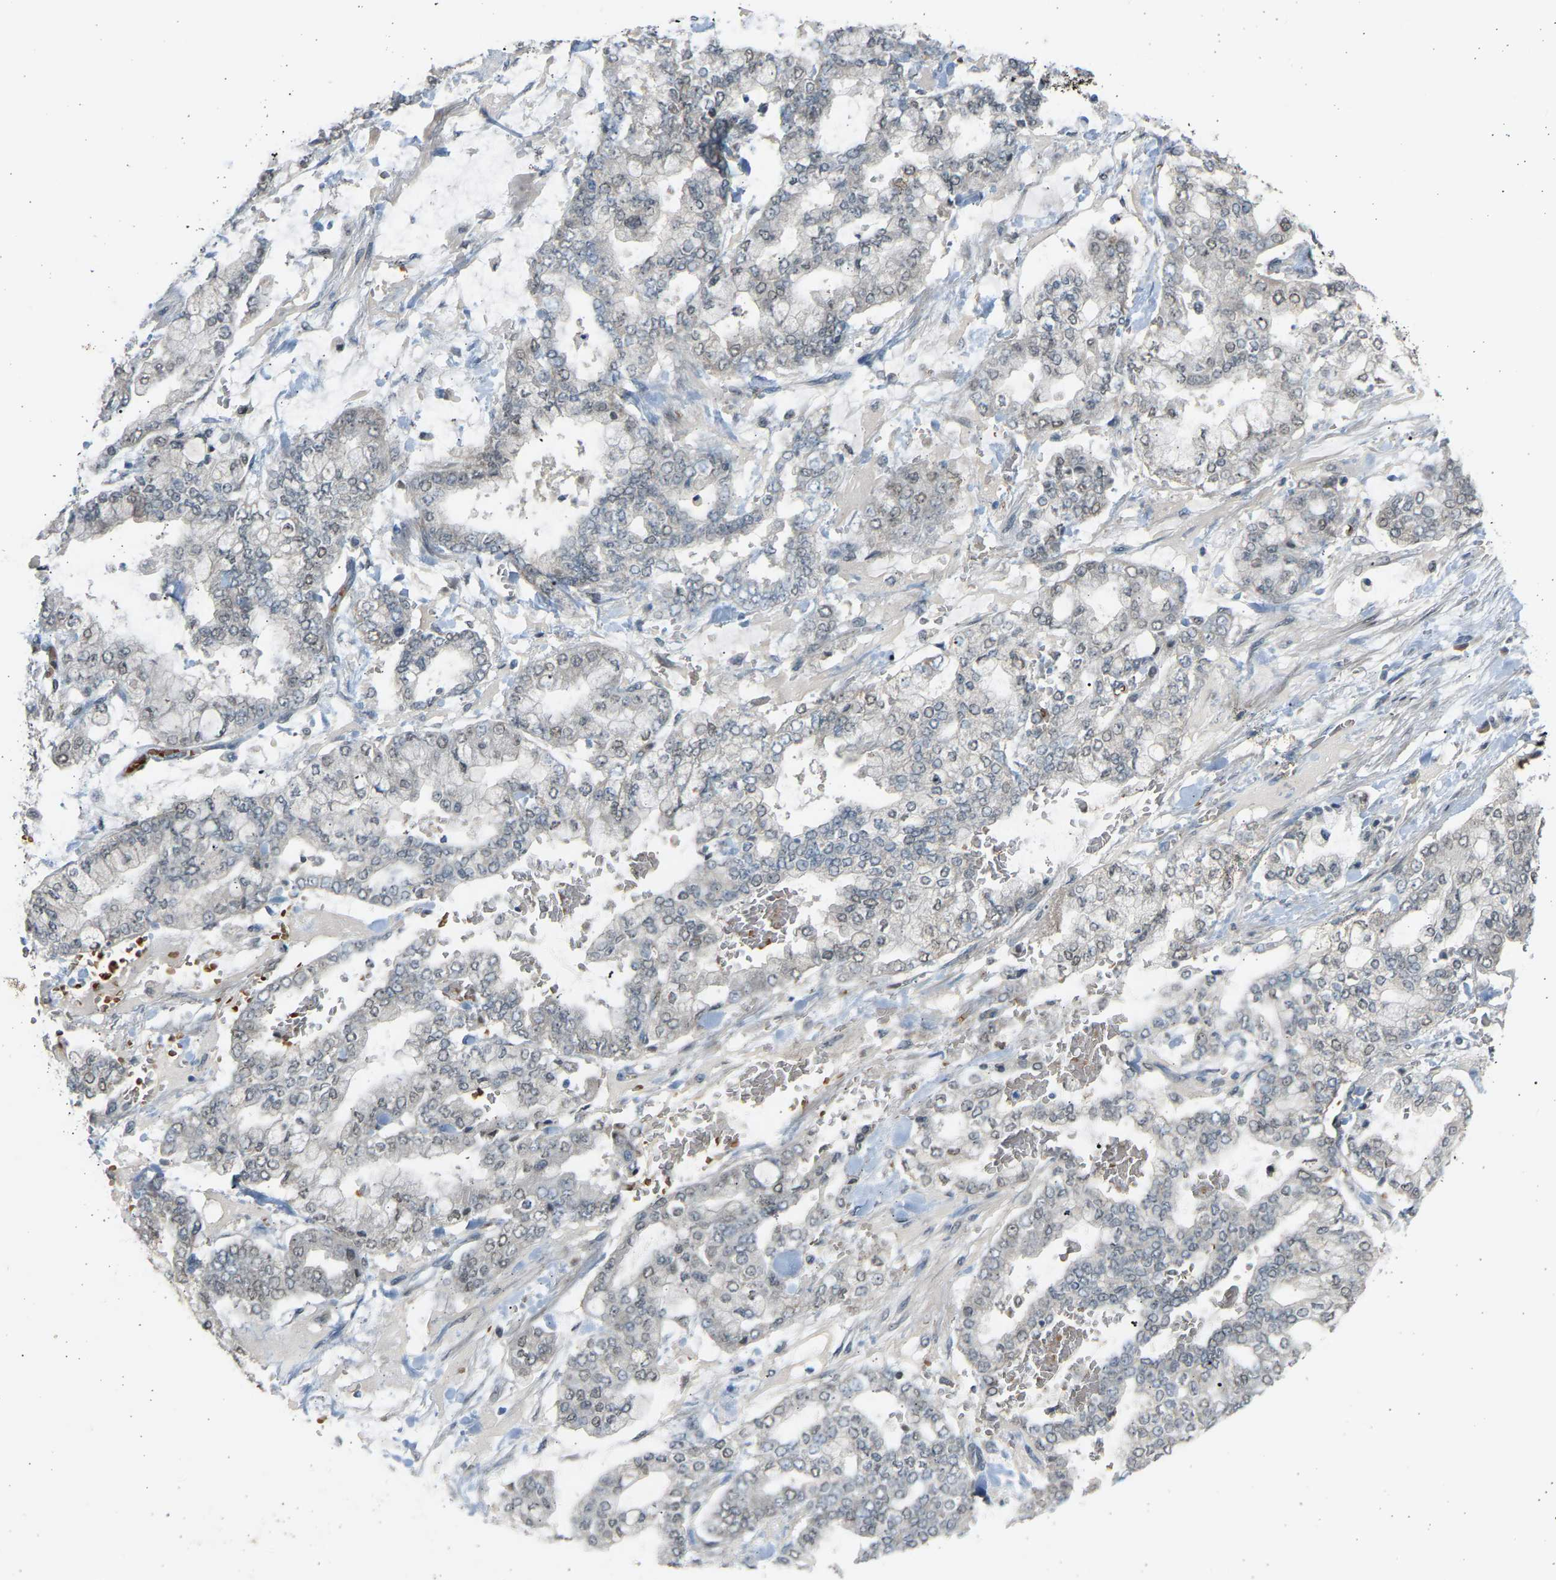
{"staining": {"intensity": "negative", "quantity": "none", "location": "none"}, "tissue": "stomach cancer", "cell_type": "Tumor cells", "image_type": "cancer", "snomed": [{"axis": "morphology", "description": "Normal tissue, NOS"}, {"axis": "morphology", "description": "Adenocarcinoma, NOS"}, {"axis": "topography", "description": "Stomach, upper"}, {"axis": "topography", "description": "Stomach"}], "caption": "DAB (3,3'-diaminobenzidine) immunohistochemical staining of human stomach adenocarcinoma displays no significant positivity in tumor cells.", "gene": "BIRC2", "patient": {"sex": "male", "age": 76}}